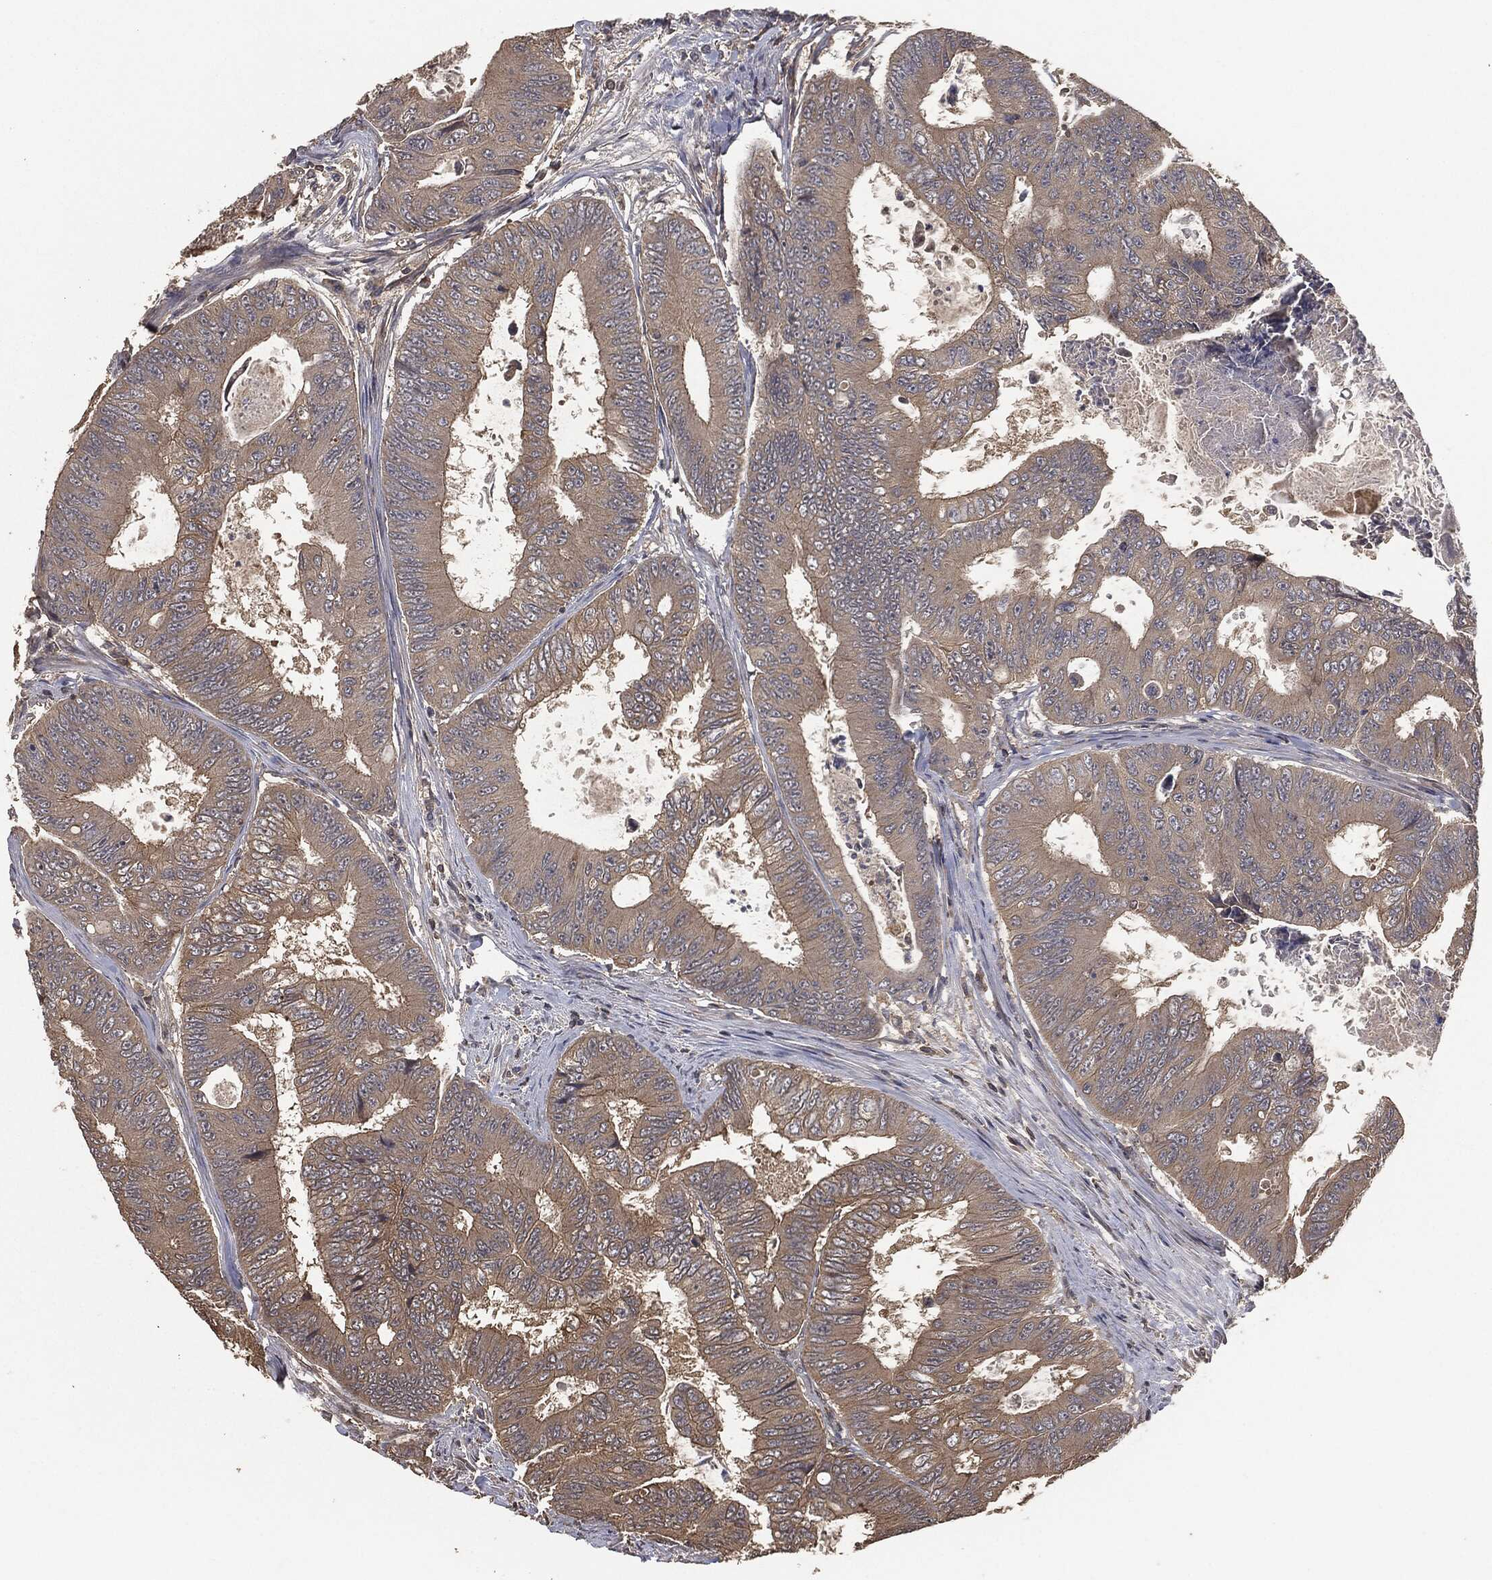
{"staining": {"intensity": "weak", "quantity": ">75%", "location": "cytoplasmic/membranous"}, "tissue": "colorectal cancer", "cell_type": "Tumor cells", "image_type": "cancer", "snomed": [{"axis": "morphology", "description": "Adenocarcinoma, NOS"}, {"axis": "topography", "description": "Colon"}], "caption": "Tumor cells display low levels of weak cytoplasmic/membranous staining in approximately >75% of cells in colorectal adenocarcinoma.", "gene": "ERBIN", "patient": {"sex": "female", "age": 48}}